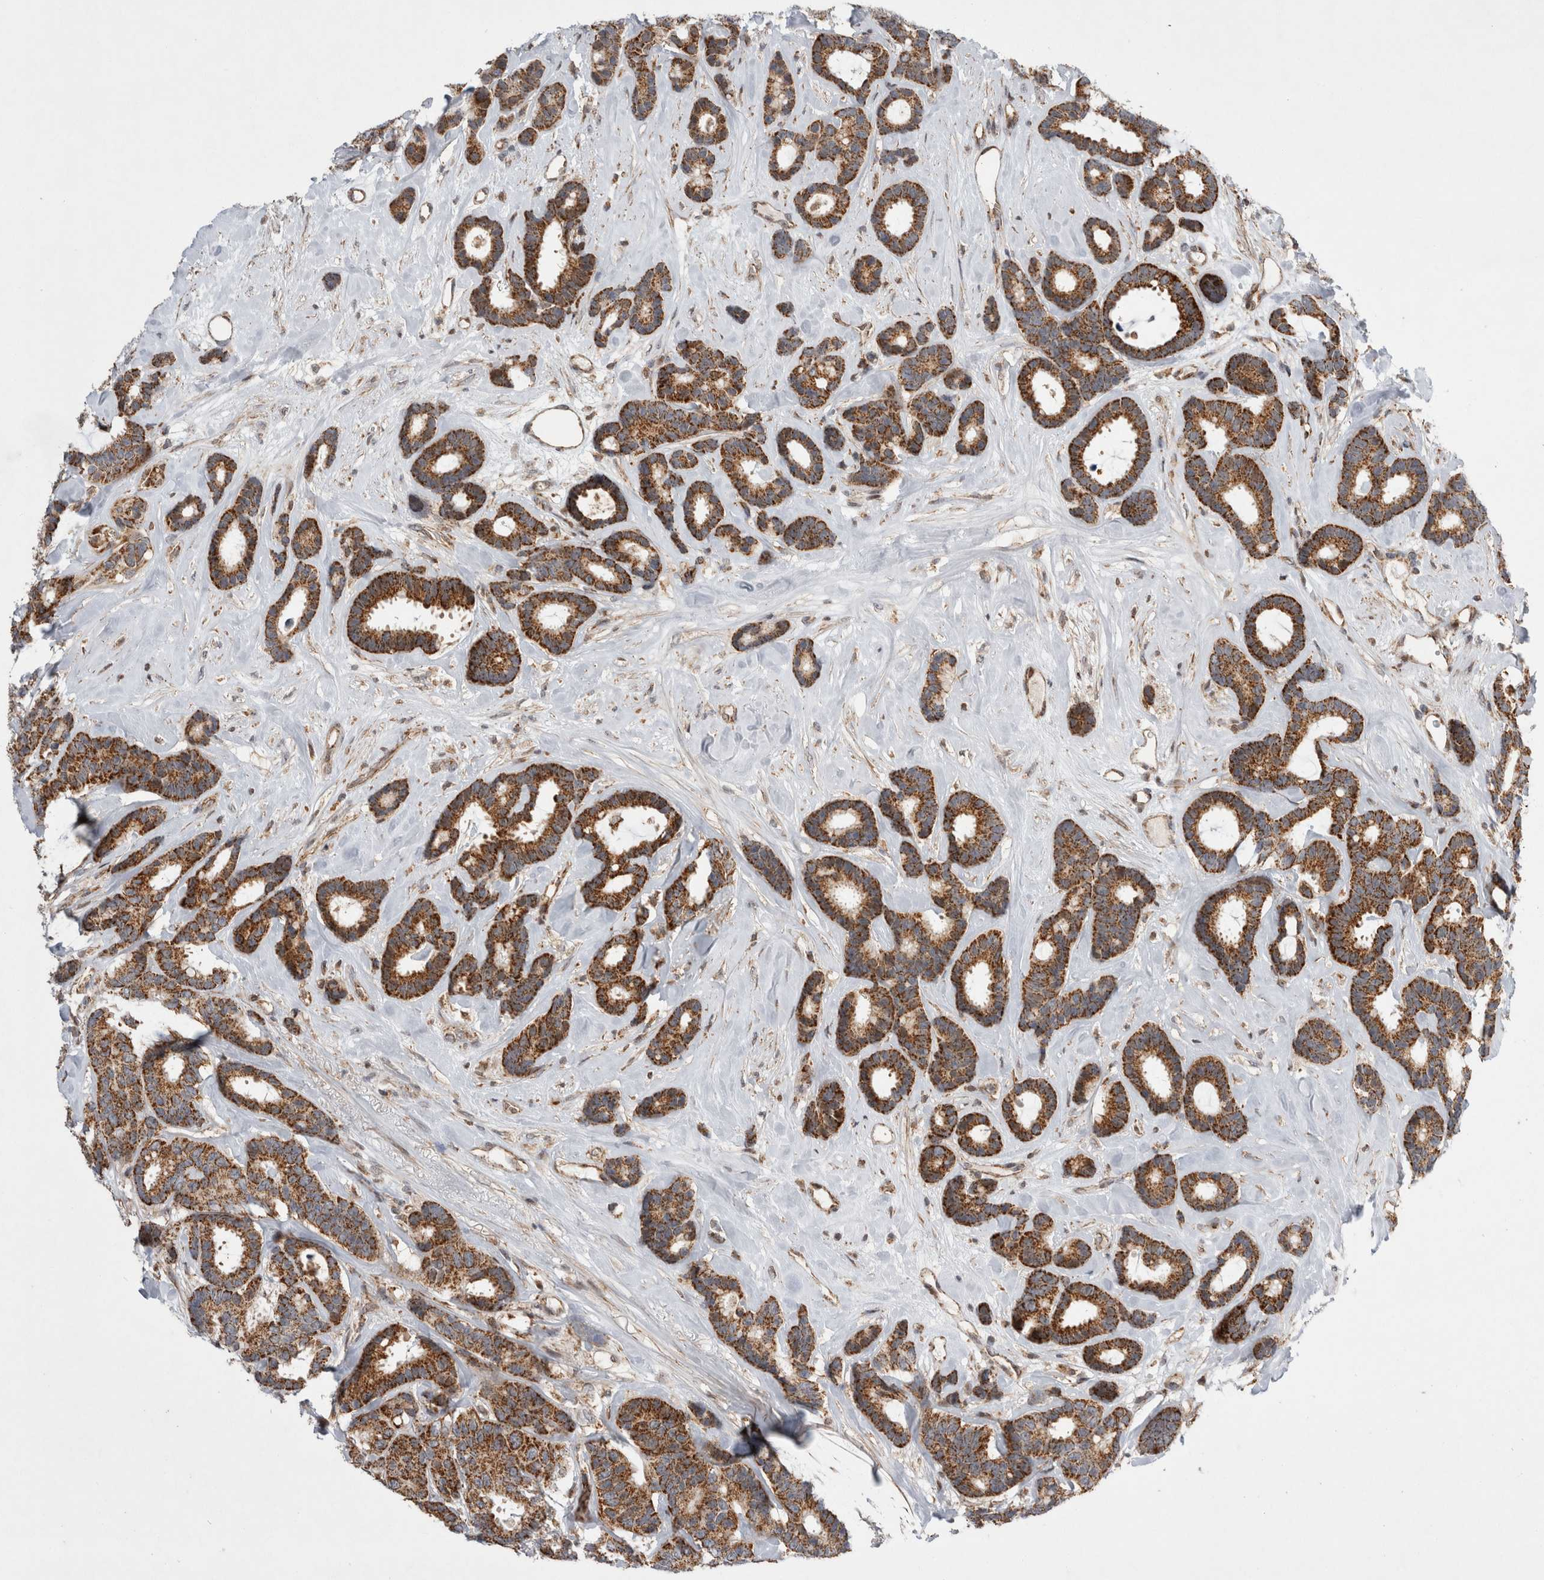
{"staining": {"intensity": "strong", "quantity": ">75%", "location": "cytoplasmic/membranous"}, "tissue": "breast cancer", "cell_type": "Tumor cells", "image_type": "cancer", "snomed": [{"axis": "morphology", "description": "Duct carcinoma"}, {"axis": "topography", "description": "Breast"}], "caption": "DAB (3,3'-diaminobenzidine) immunohistochemical staining of breast invasive ductal carcinoma exhibits strong cytoplasmic/membranous protein positivity in approximately >75% of tumor cells.", "gene": "MRPL37", "patient": {"sex": "female", "age": 87}}